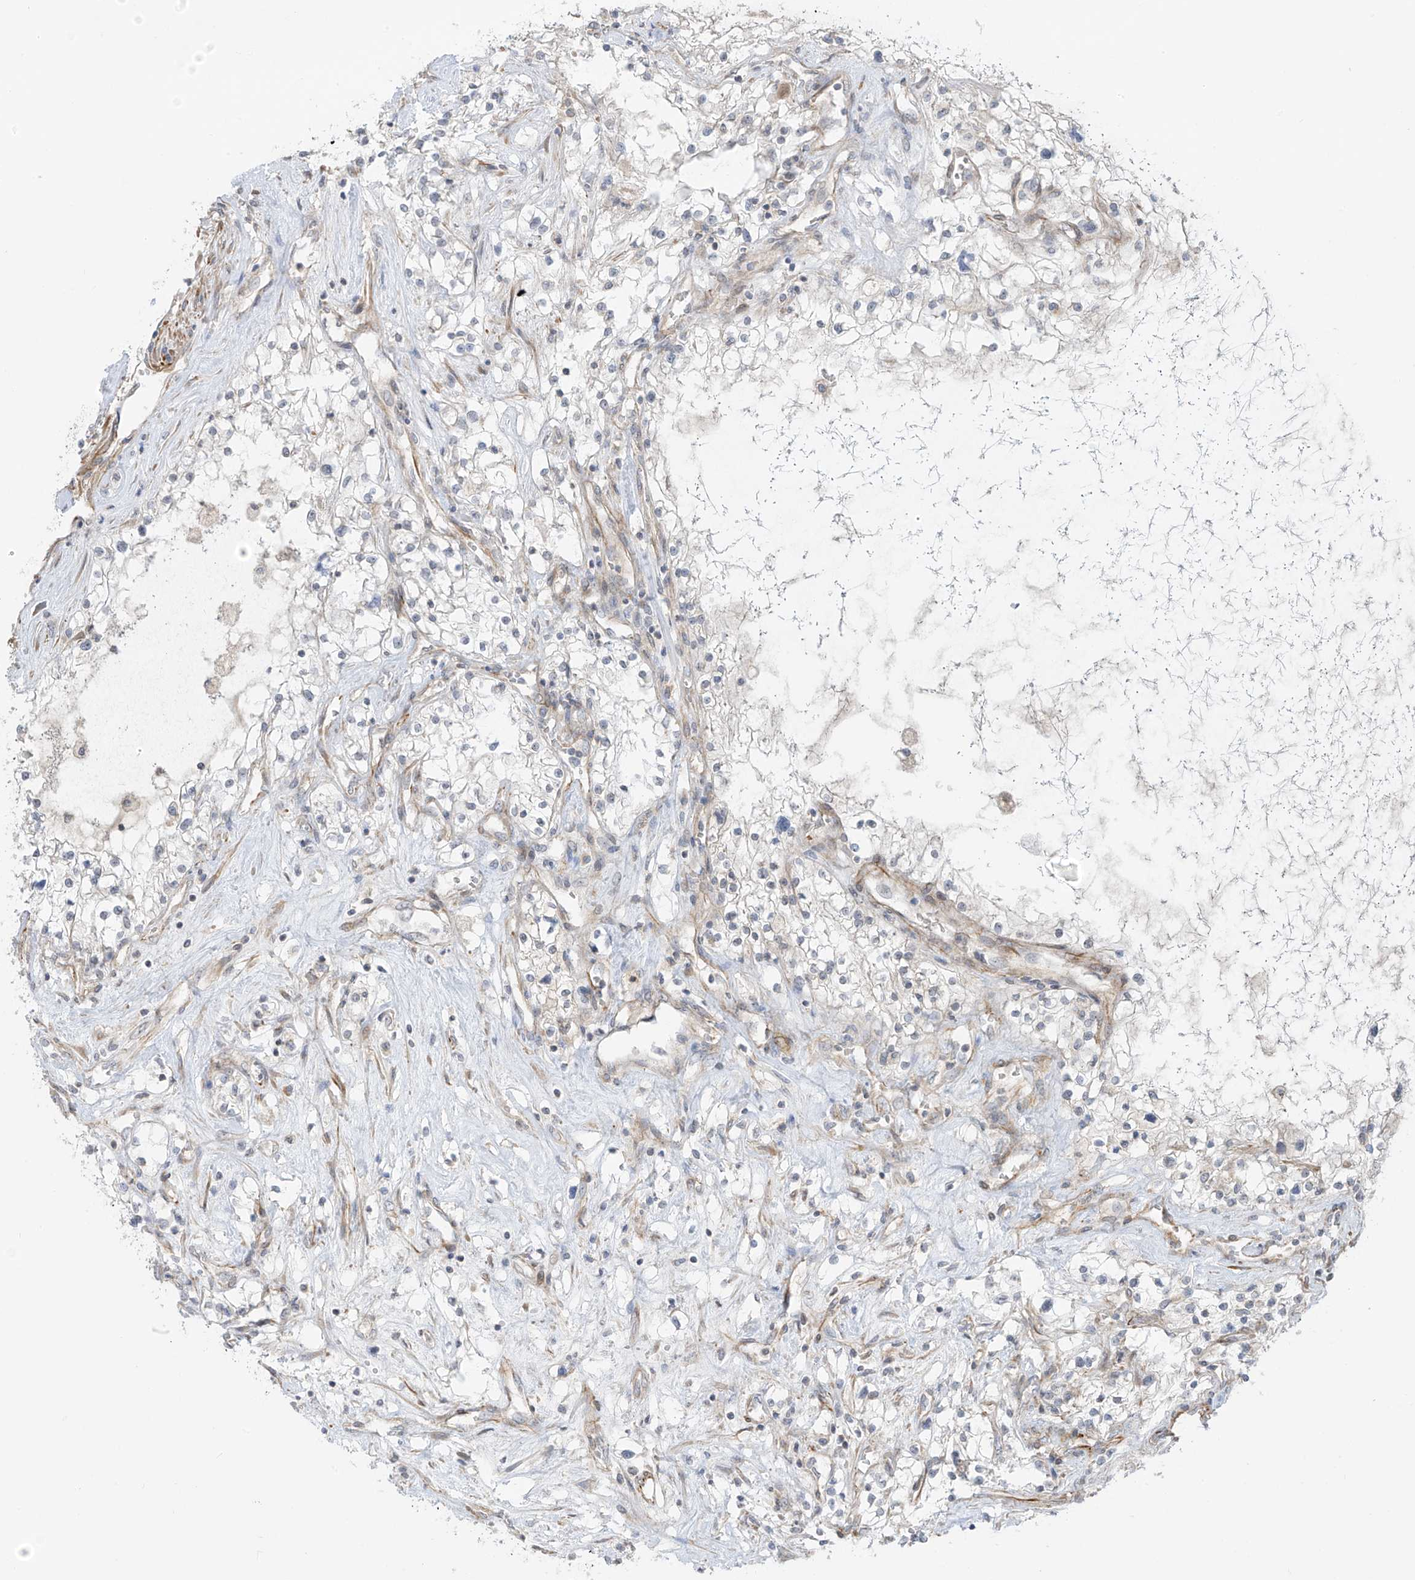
{"staining": {"intensity": "negative", "quantity": "none", "location": "none"}, "tissue": "renal cancer", "cell_type": "Tumor cells", "image_type": "cancer", "snomed": [{"axis": "morphology", "description": "Normal tissue, NOS"}, {"axis": "morphology", "description": "Adenocarcinoma, NOS"}, {"axis": "topography", "description": "Kidney"}], "caption": "An immunohistochemistry photomicrograph of renal adenocarcinoma is shown. There is no staining in tumor cells of renal adenocarcinoma.", "gene": "HS6ST2", "patient": {"sex": "male", "age": 68}}